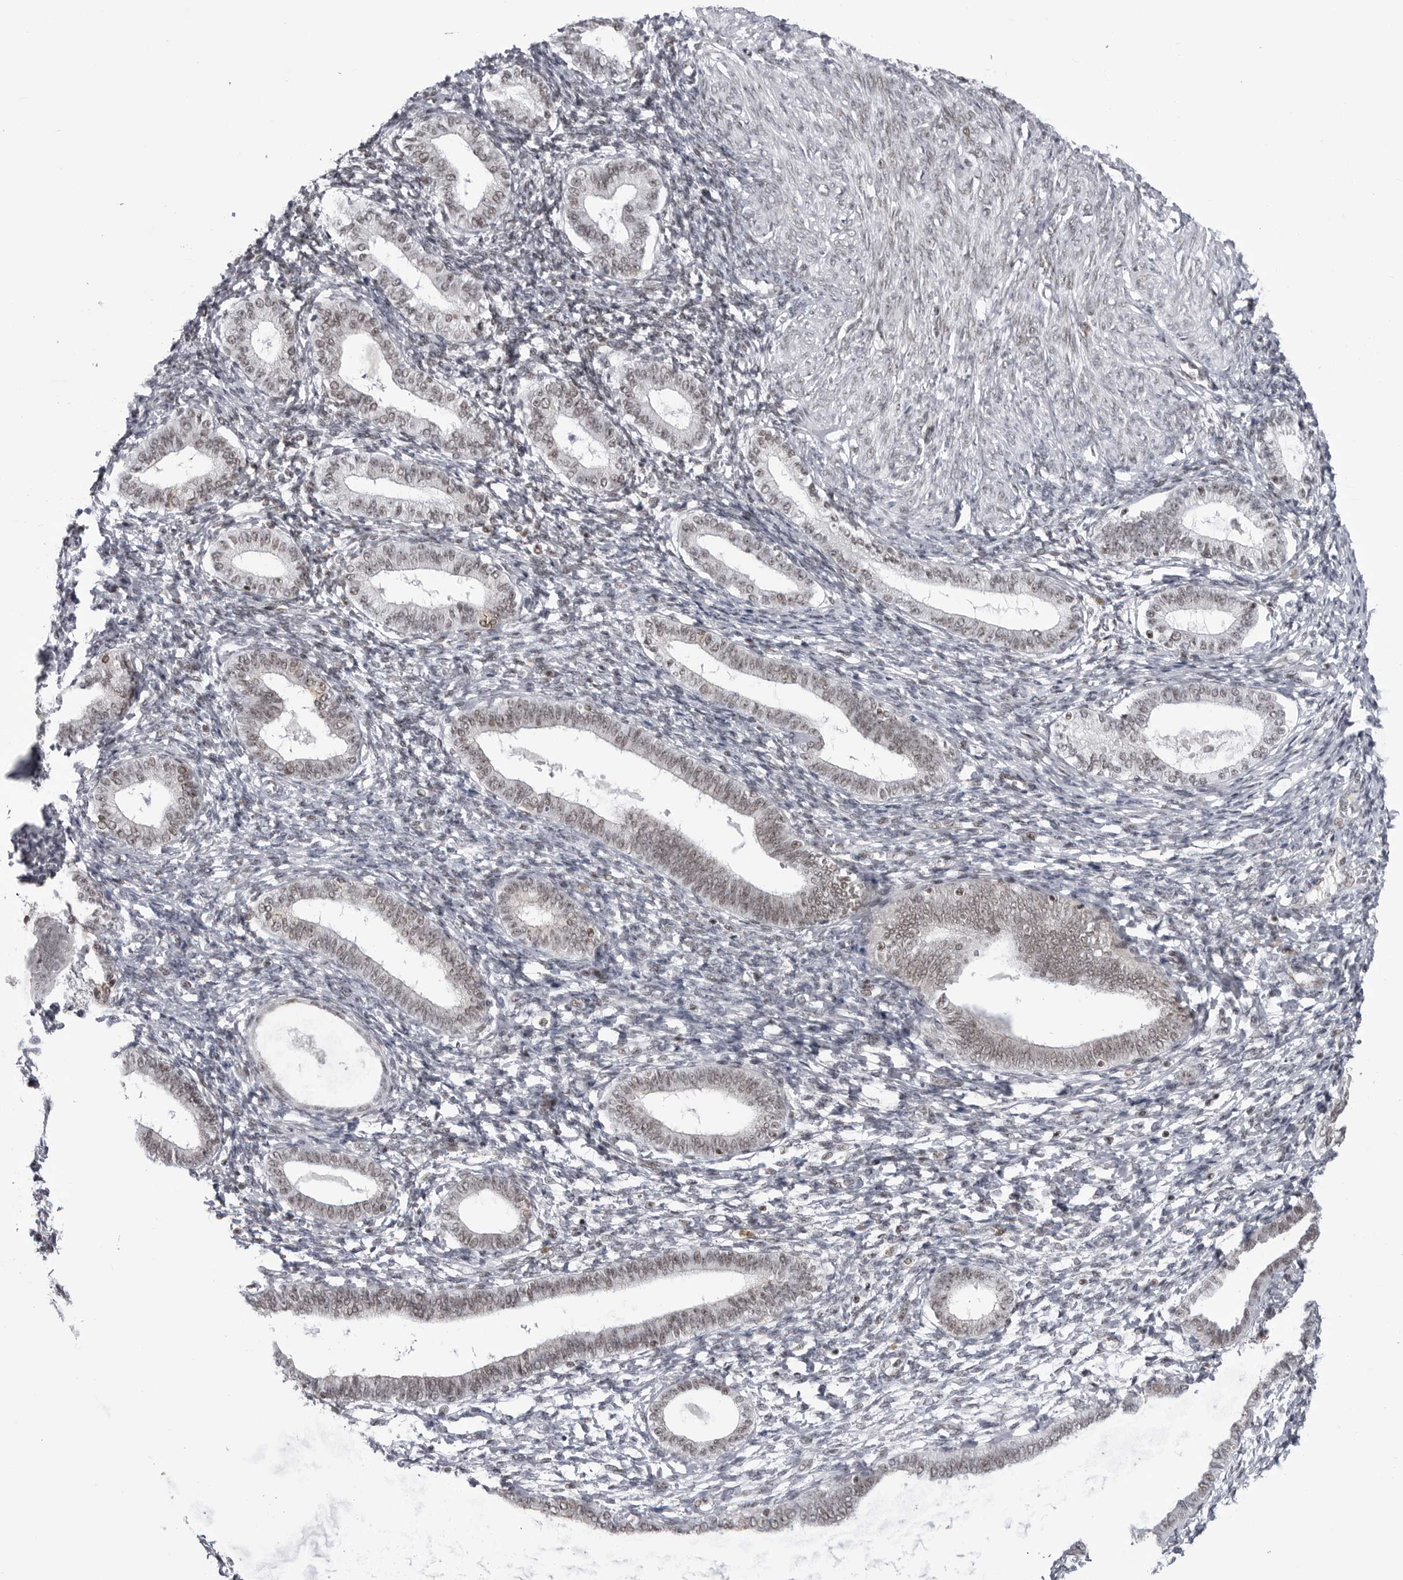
{"staining": {"intensity": "weak", "quantity": "25%-75%", "location": "nuclear"}, "tissue": "endometrium", "cell_type": "Cells in endometrial stroma", "image_type": "normal", "snomed": [{"axis": "morphology", "description": "Normal tissue, NOS"}, {"axis": "topography", "description": "Endometrium"}], "caption": "Endometrium stained with IHC exhibits weak nuclear staining in approximately 25%-75% of cells in endometrial stroma. (Brightfield microscopy of DAB IHC at high magnification).", "gene": "TRIM66", "patient": {"sex": "female", "age": 77}}